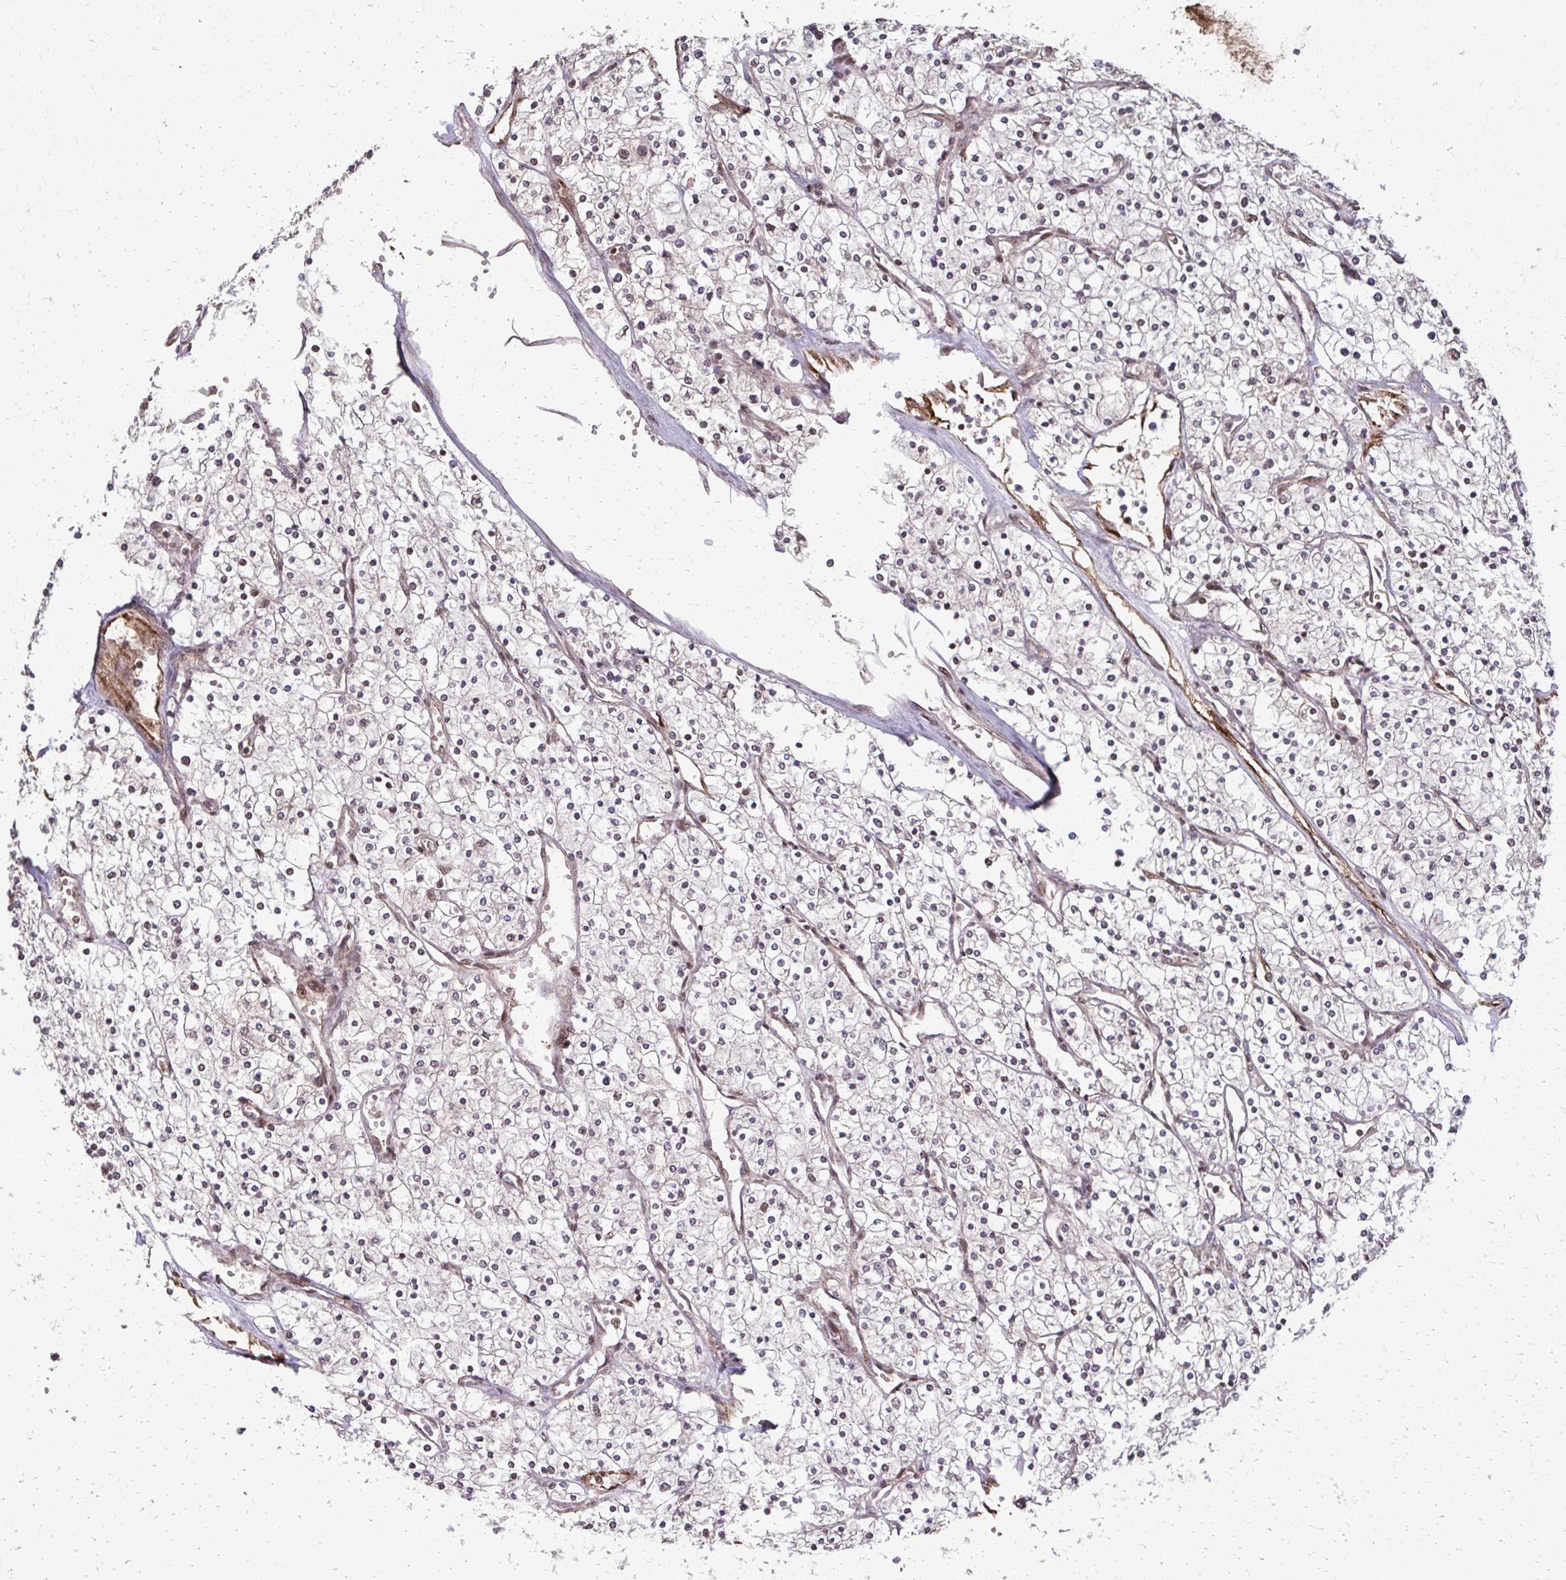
{"staining": {"intensity": "negative", "quantity": "none", "location": "none"}, "tissue": "renal cancer", "cell_type": "Tumor cells", "image_type": "cancer", "snomed": [{"axis": "morphology", "description": "Adenocarcinoma, NOS"}, {"axis": "topography", "description": "Kidney"}], "caption": "Tumor cells are negative for protein expression in human renal cancer.", "gene": "SS18", "patient": {"sex": "male", "age": 80}}